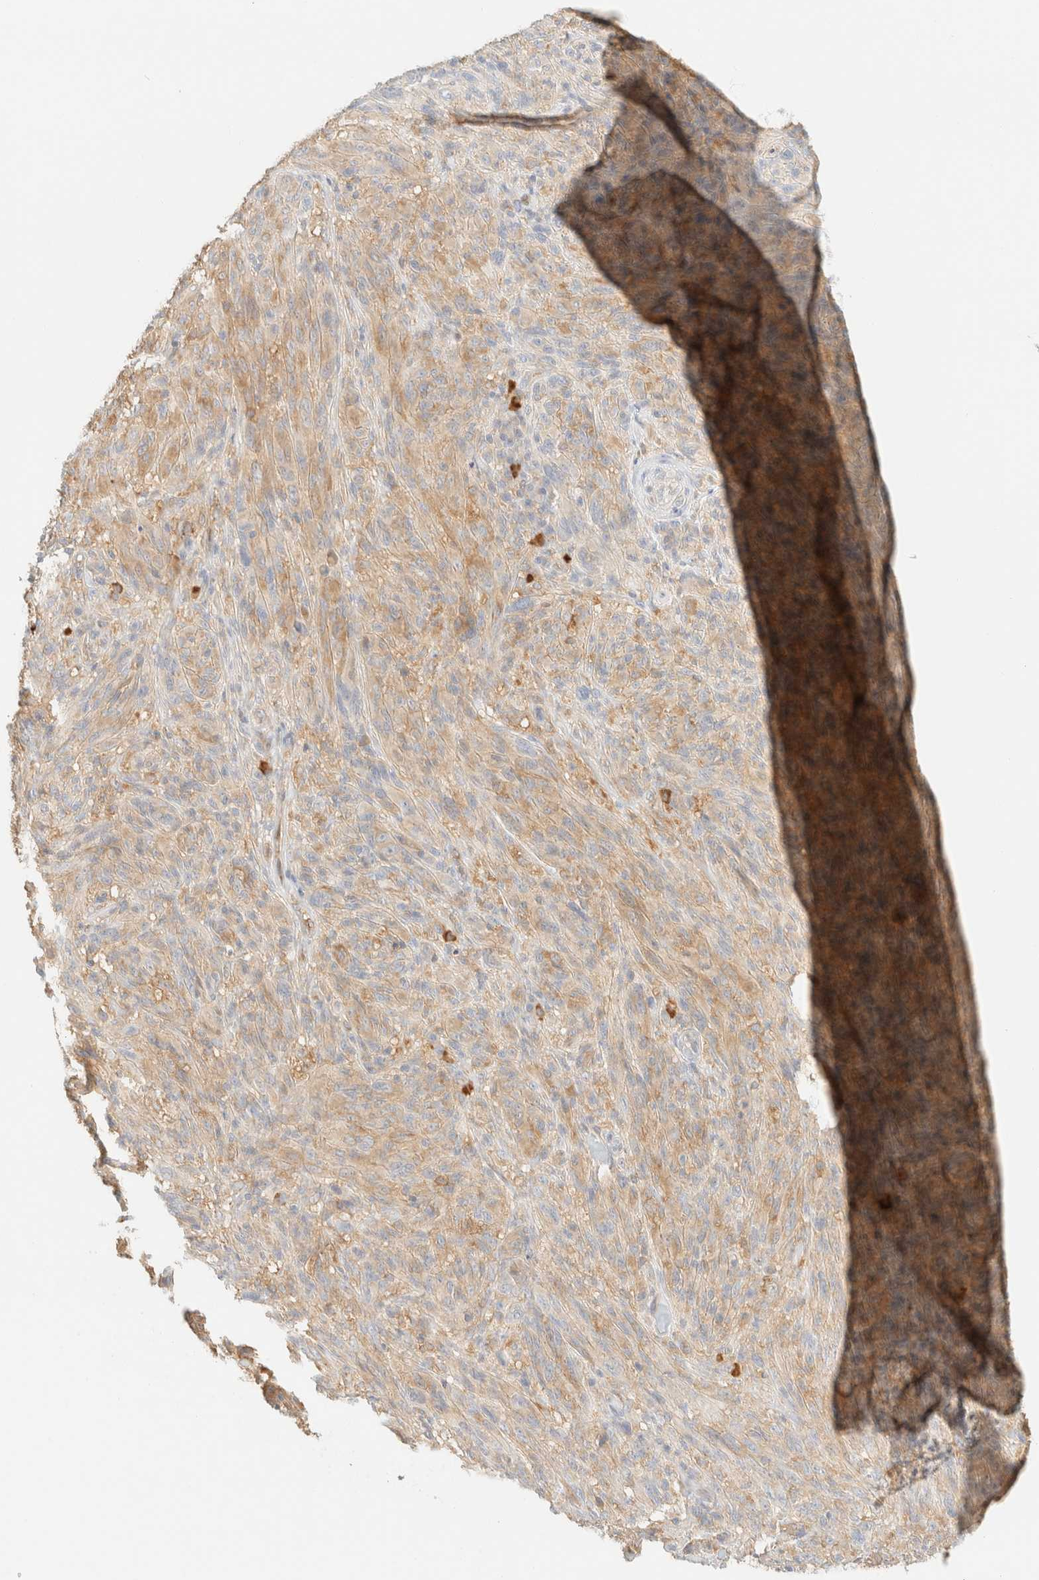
{"staining": {"intensity": "weak", "quantity": ">75%", "location": "cytoplasmic/membranous"}, "tissue": "melanoma", "cell_type": "Tumor cells", "image_type": "cancer", "snomed": [{"axis": "morphology", "description": "Malignant melanoma, NOS"}, {"axis": "topography", "description": "Skin of head"}], "caption": "Malignant melanoma stained for a protein displays weak cytoplasmic/membranous positivity in tumor cells.", "gene": "FHOD1", "patient": {"sex": "male", "age": 96}}